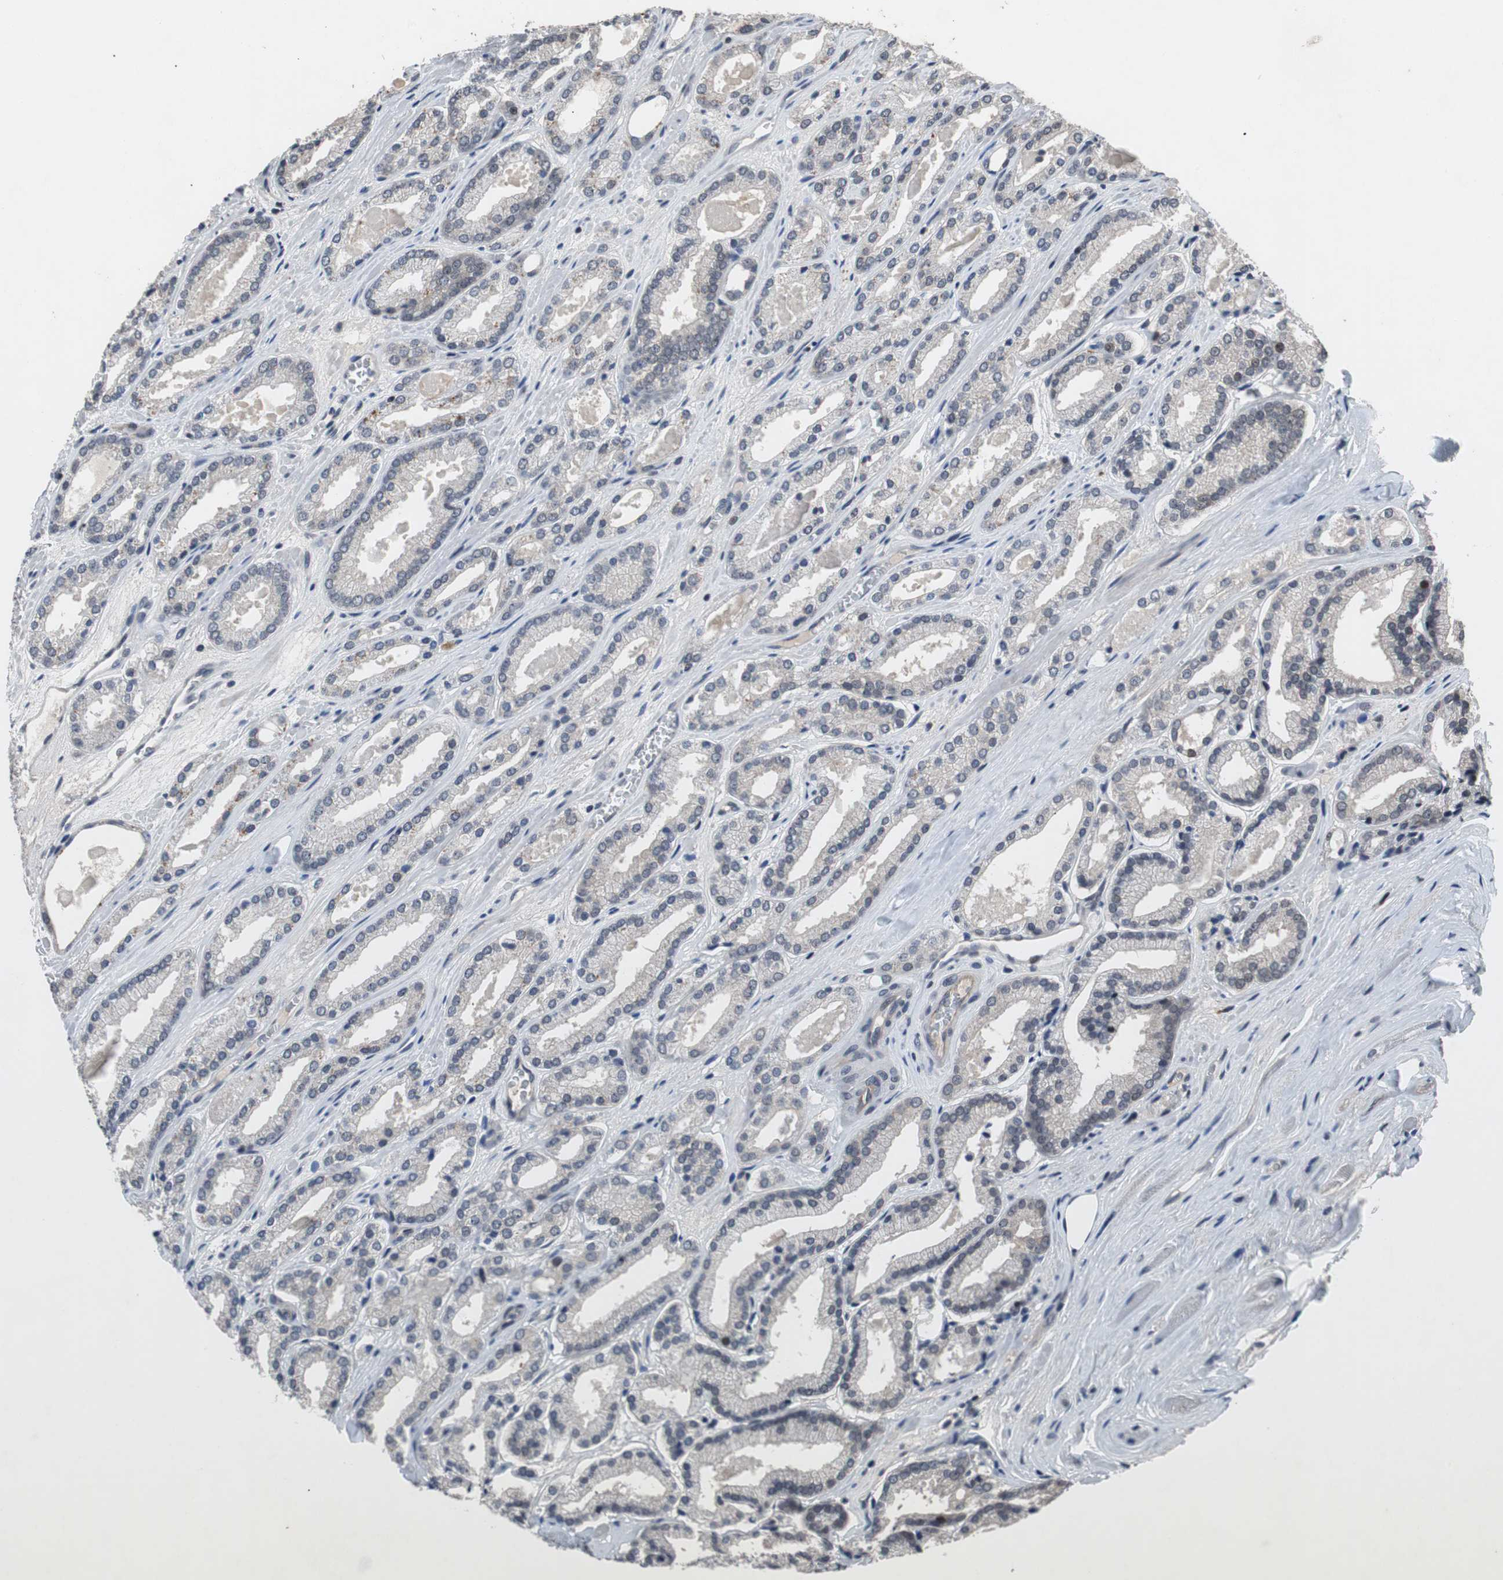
{"staining": {"intensity": "negative", "quantity": "none", "location": "none"}, "tissue": "prostate cancer", "cell_type": "Tumor cells", "image_type": "cancer", "snomed": [{"axis": "morphology", "description": "Adenocarcinoma, Low grade"}, {"axis": "topography", "description": "Prostate"}], "caption": "Human prostate cancer stained for a protein using immunohistochemistry (IHC) reveals no positivity in tumor cells.", "gene": "TP63", "patient": {"sex": "male", "age": 59}}